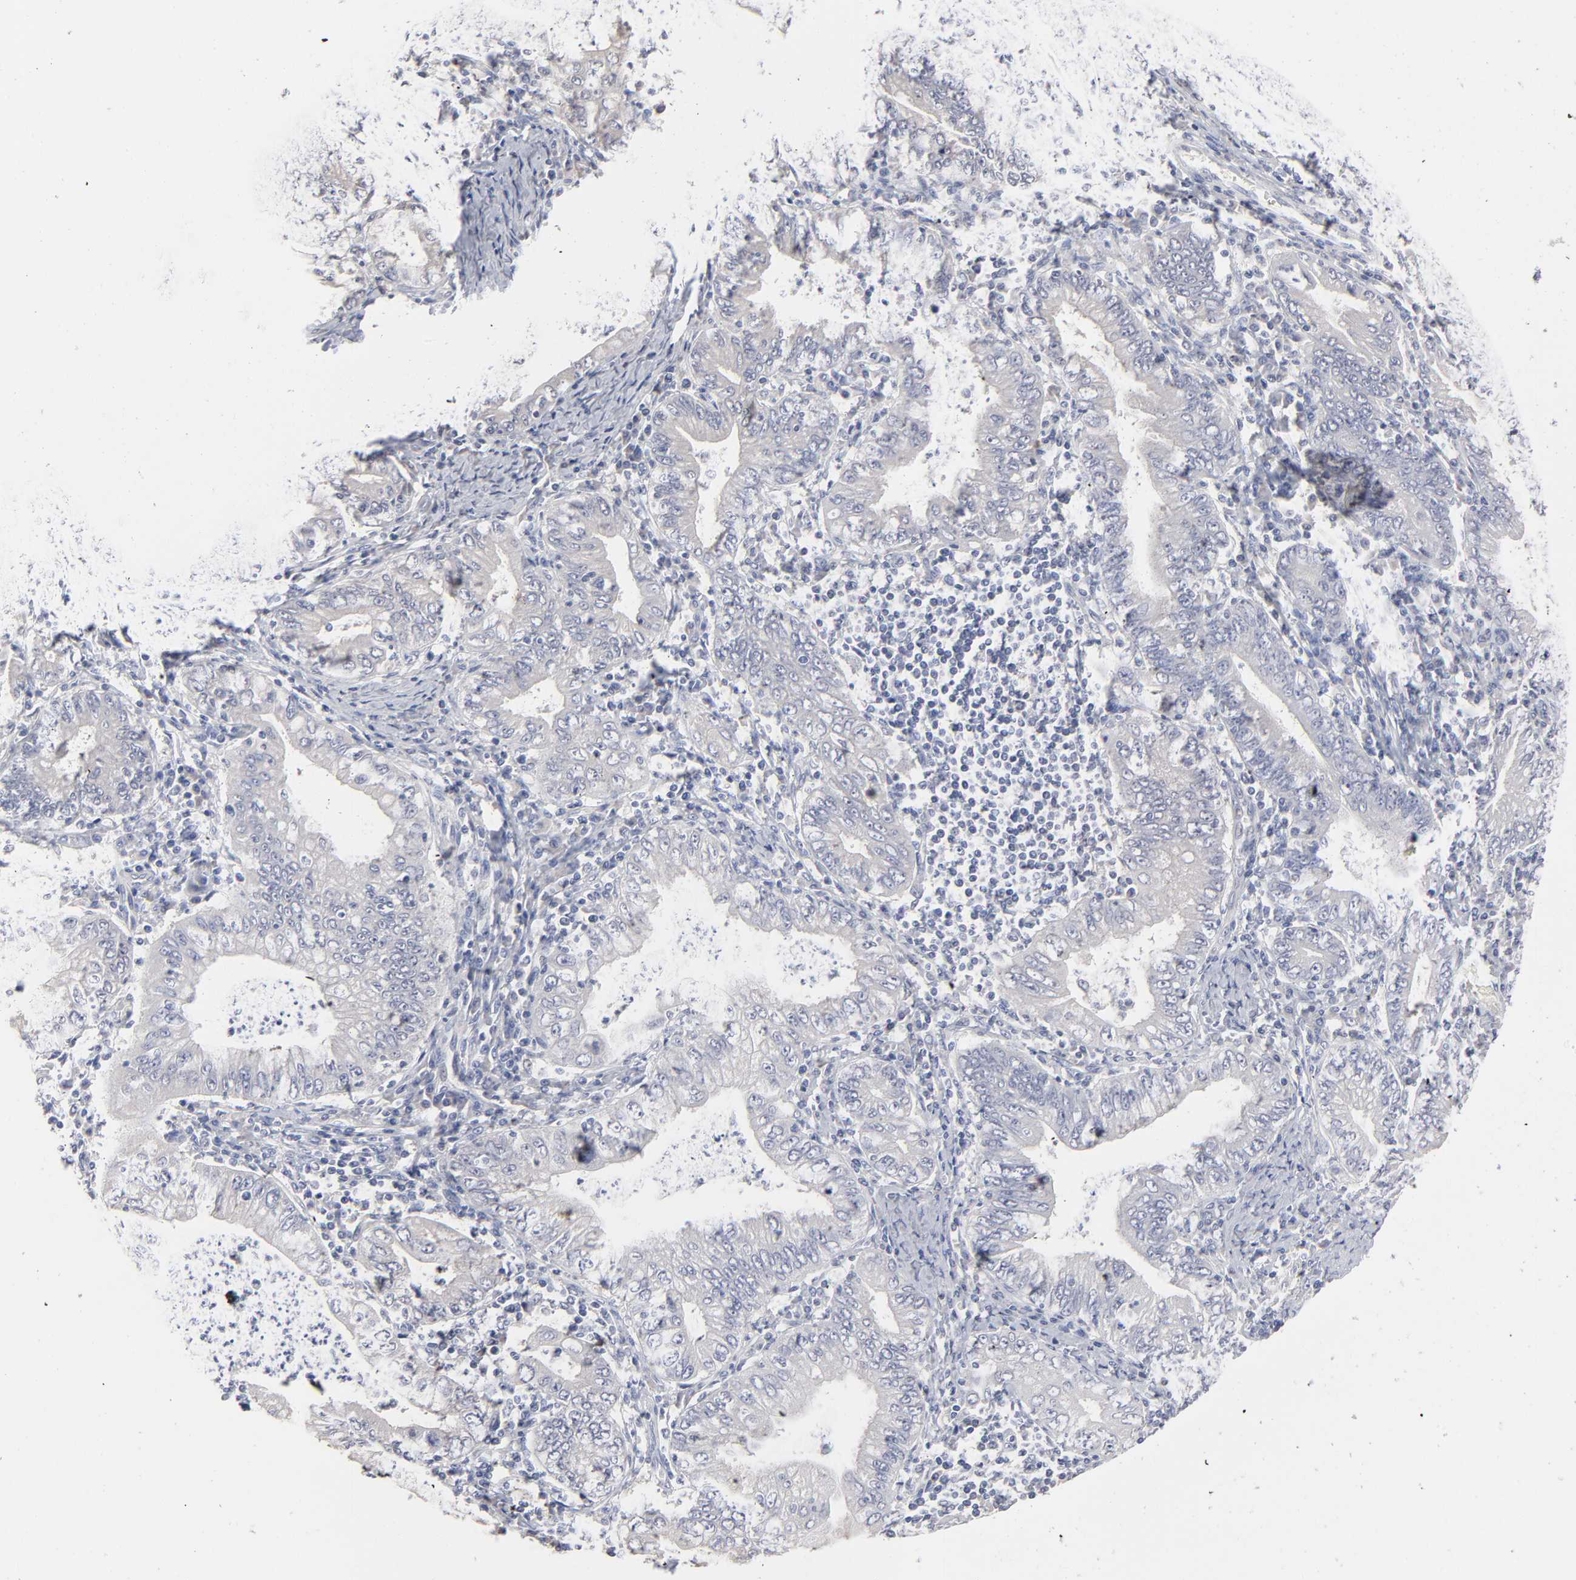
{"staining": {"intensity": "weak", "quantity": "25%-75%", "location": "cytoplasmic/membranous"}, "tissue": "stomach cancer", "cell_type": "Tumor cells", "image_type": "cancer", "snomed": [{"axis": "morphology", "description": "Normal tissue, NOS"}, {"axis": "morphology", "description": "Adenocarcinoma, NOS"}, {"axis": "topography", "description": "Esophagus"}, {"axis": "topography", "description": "Stomach, upper"}, {"axis": "topography", "description": "Peripheral nerve tissue"}], "caption": "The photomicrograph exhibits immunohistochemical staining of stomach cancer. There is weak cytoplasmic/membranous positivity is appreciated in approximately 25%-75% of tumor cells.", "gene": "DNAL4", "patient": {"sex": "male", "age": 62}}